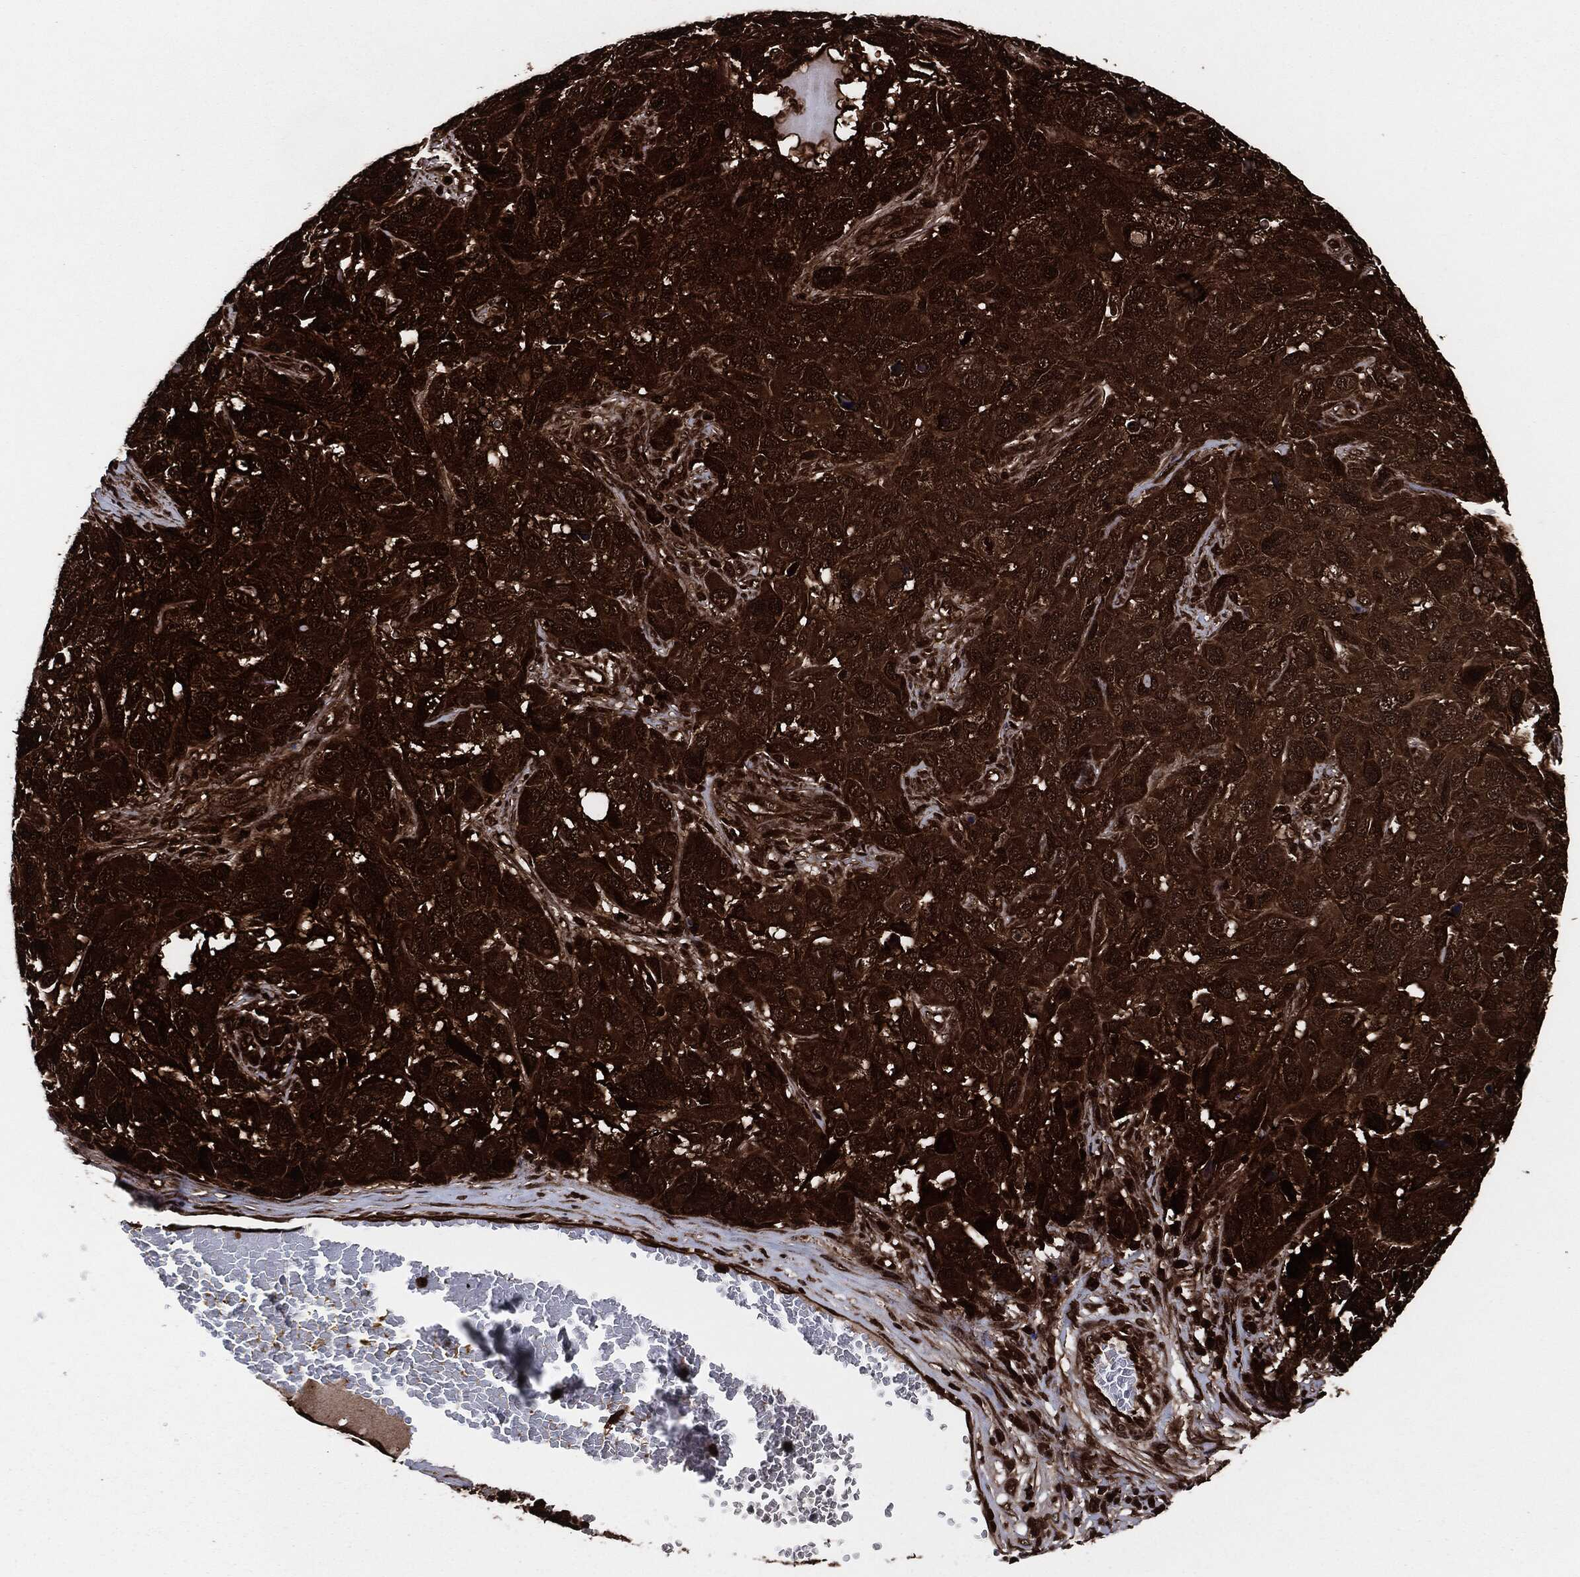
{"staining": {"intensity": "strong", "quantity": ">75%", "location": "cytoplasmic/membranous"}, "tissue": "melanoma", "cell_type": "Tumor cells", "image_type": "cancer", "snomed": [{"axis": "morphology", "description": "Malignant melanoma, NOS"}, {"axis": "topography", "description": "Skin"}], "caption": "A photomicrograph of malignant melanoma stained for a protein shows strong cytoplasmic/membranous brown staining in tumor cells. (IHC, brightfield microscopy, high magnification).", "gene": "YWHAB", "patient": {"sex": "male", "age": 53}}